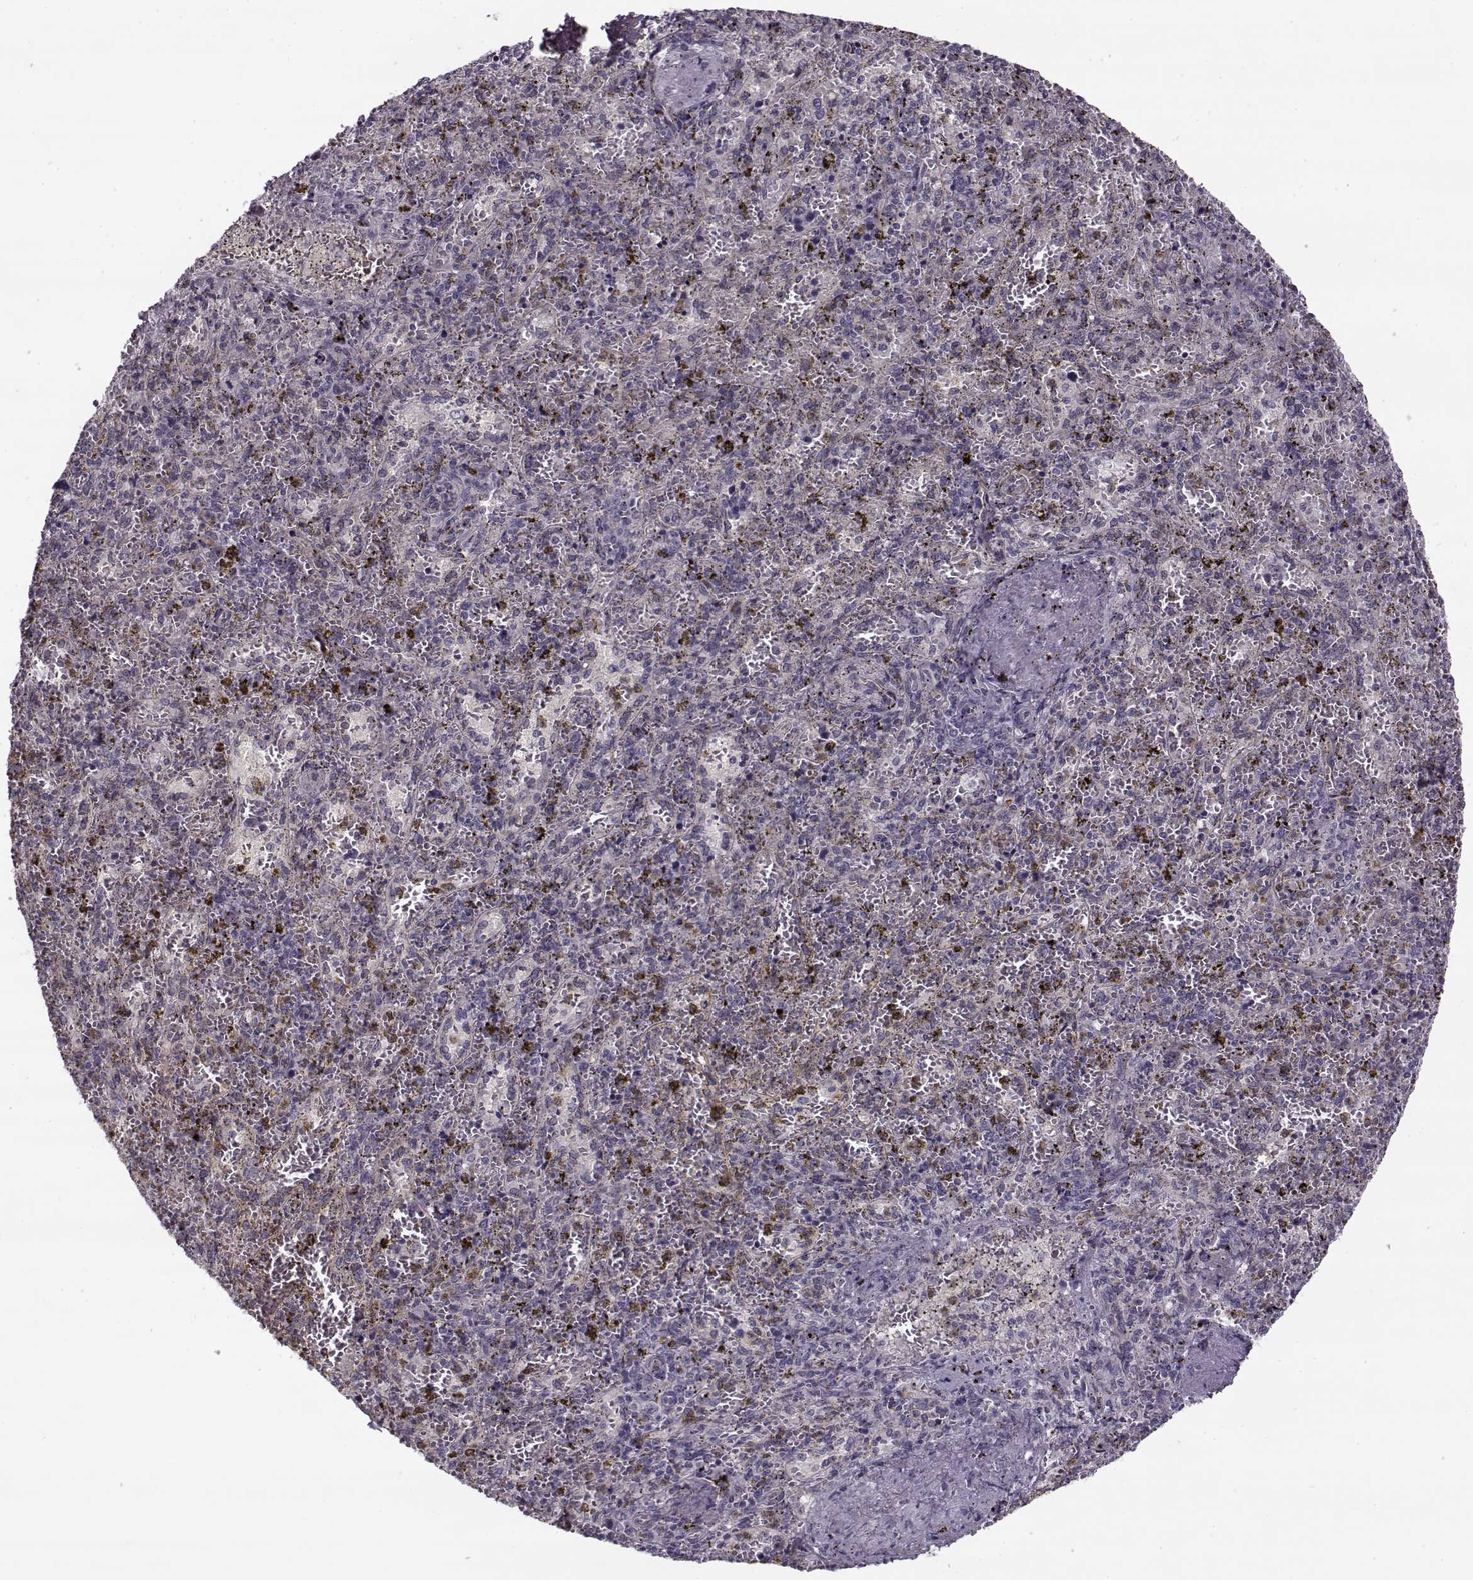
{"staining": {"intensity": "negative", "quantity": "none", "location": "none"}, "tissue": "spleen", "cell_type": "Cells in red pulp", "image_type": "normal", "snomed": [{"axis": "morphology", "description": "Normal tissue, NOS"}, {"axis": "topography", "description": "Spleen"}], "caption": "High magnification brightfield microscopy of normal spleen stained with DAB (brown) and counterstained with hematoxylin (blue): cells in red pulp show no significant positivity. (Brightfield microscopy of DAB immunohistochemistry (IHC) at high magnification).", "gene": "PNMT", "patient": {"sex": "female", "age": 50}}